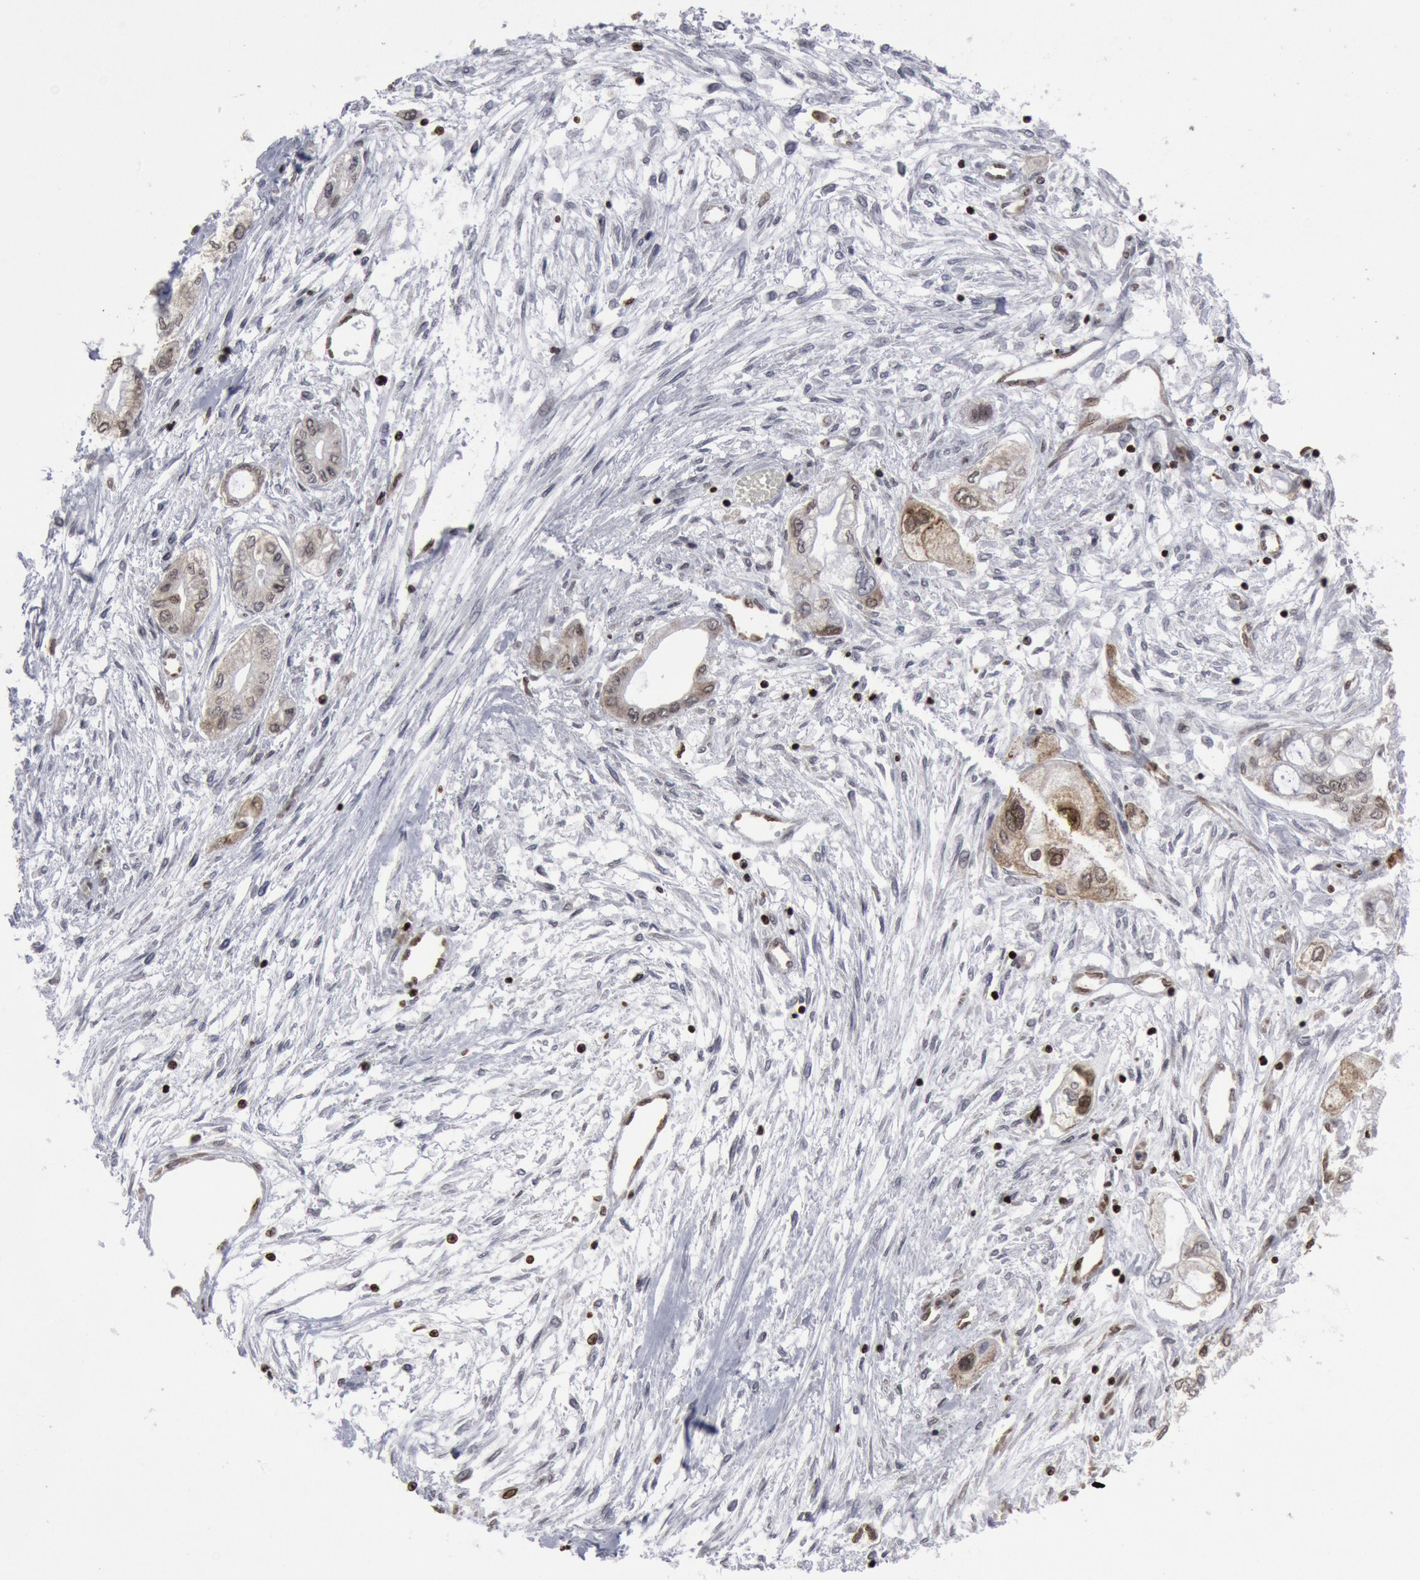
{"staining": {"intensity": "weak", "quantity": "25%-75%", "location": "nuclear"}, "tissue": "pancreatic cancer", "cell_type": "Tumor cells", "image_type": "cancer", "snomed": [{"axis": "morphology", "description": "Adenocarcinoma, NOS"}, {"axis": "topography", "description": "Pancreas"}], "caption": "Human pancreatic cancer (adenocarcinoma) stained with a brown dye reveals weak nuclear positive staining in approximately 25%-75% of tumor cells.", "gene": "SUB1", "patient": {"sex": "male", "age": 79}}